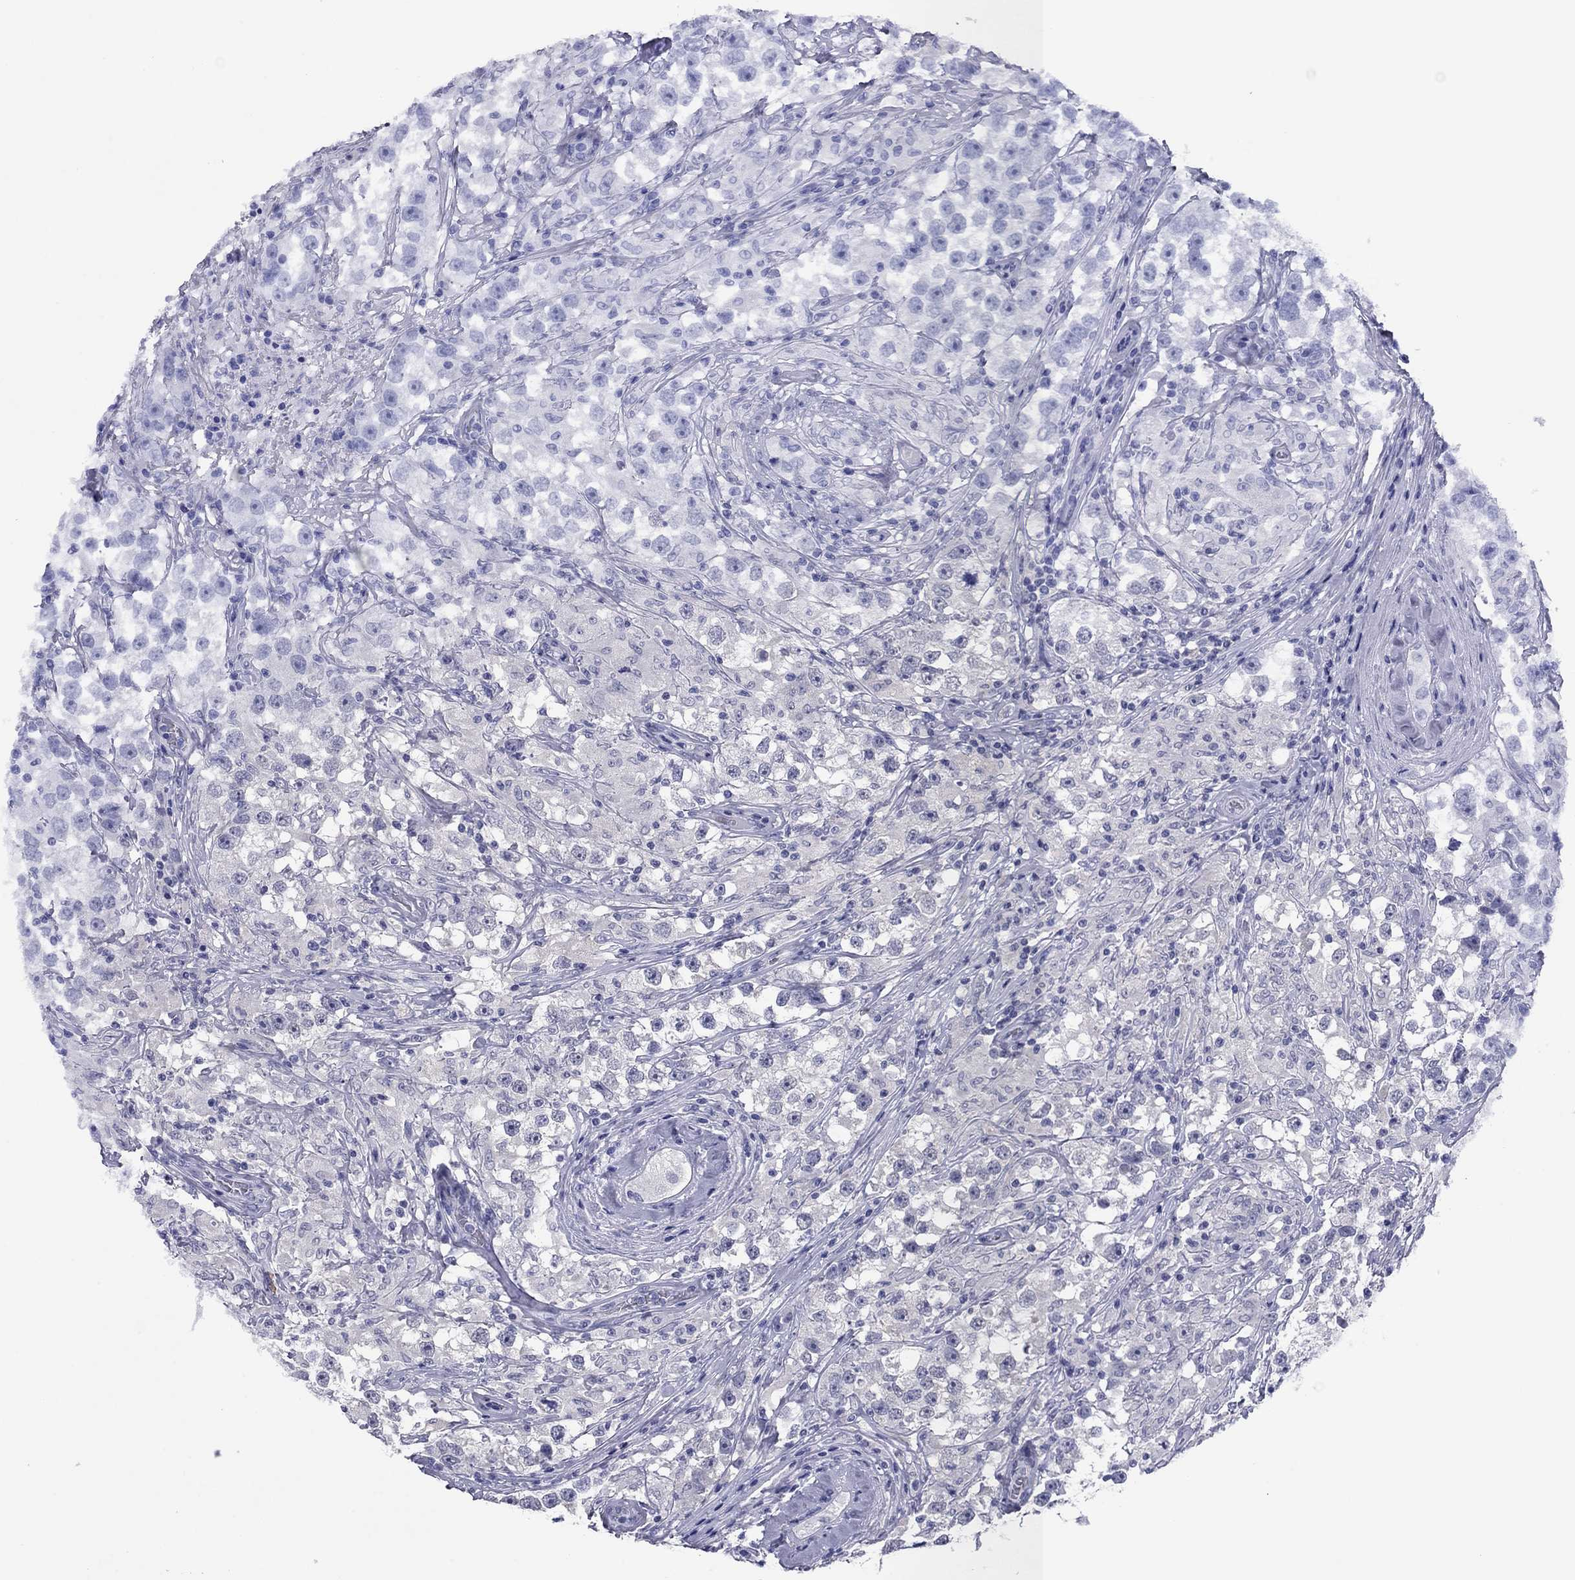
{"staining": {"intensity": "negative", "quantity": "none", "location": "none"}, "tissue": "testis cancer", "cell_type": "Tumor cells", "image_type": "cancer", "snomed": [{"axis": "morphology", "description": "Seminoma, NOS"}, {"axis": "topography", "description": "Testis"}], "caption": "Histopathology image shows no protein expression in tumor cells of testis cancer (seminoma) tissue.", "gene": "HAO1", "patient": {"sex": "male", "age": 46}}